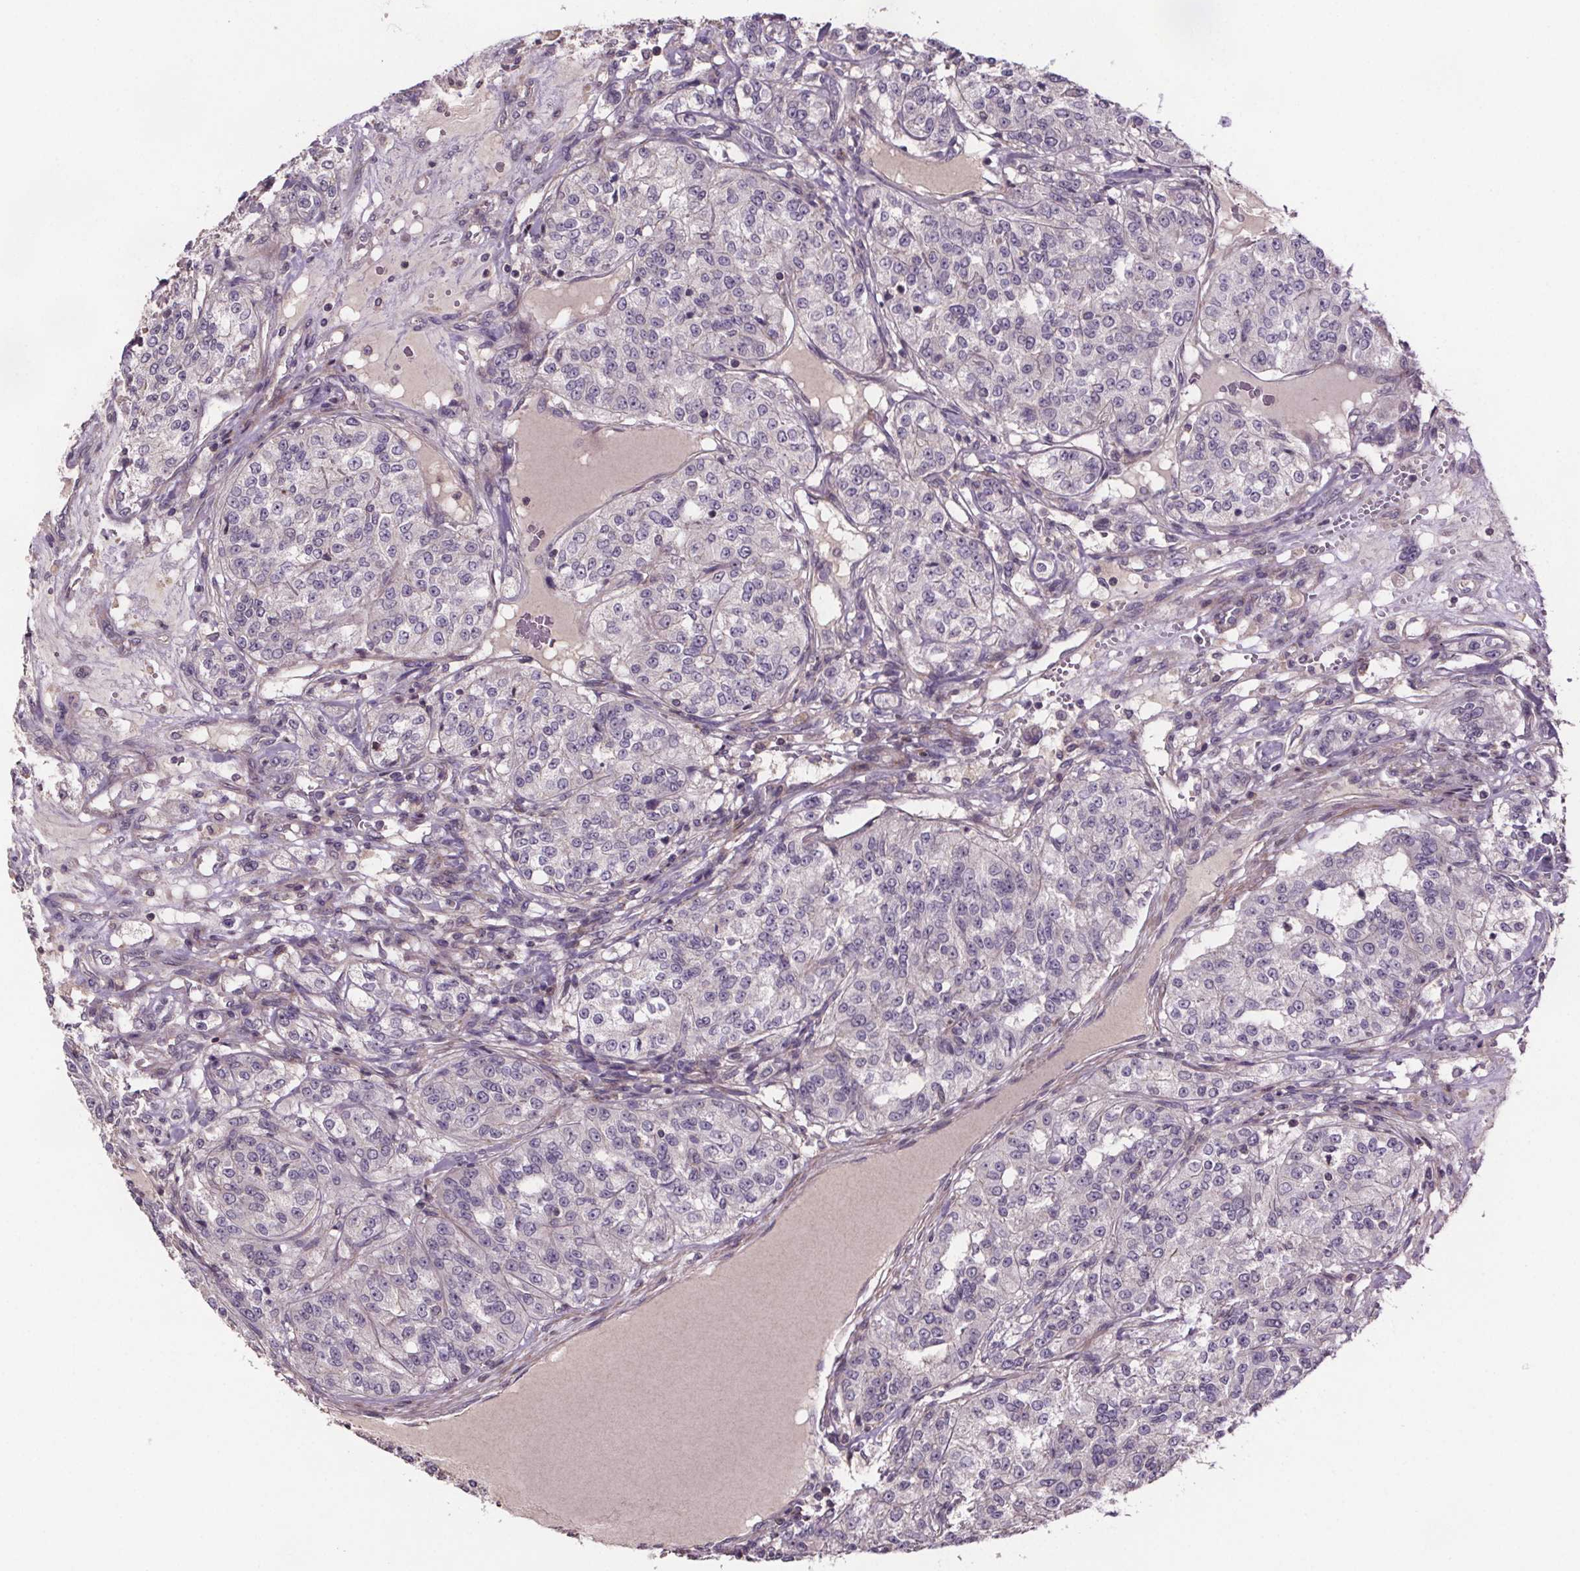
{"staining": {"intensity": "negative", "quantity": "none", "location": "none"}, "tissue": "renal cancer", "cell_type": "Tumor cells", "image_type": "cancer", "snomed": [{"axis": "morphology", "description": "Adenocarcinoma, NOS"}, {"axis": "topography", "description": "Kidney"}], "caption": "Renal cancer (adenocarcinoma) was stained to show a protein in brown. There is no significant expression in tumor cells.", "gene": "CLN3", "patient": {"sex": "female", "age": 63}}